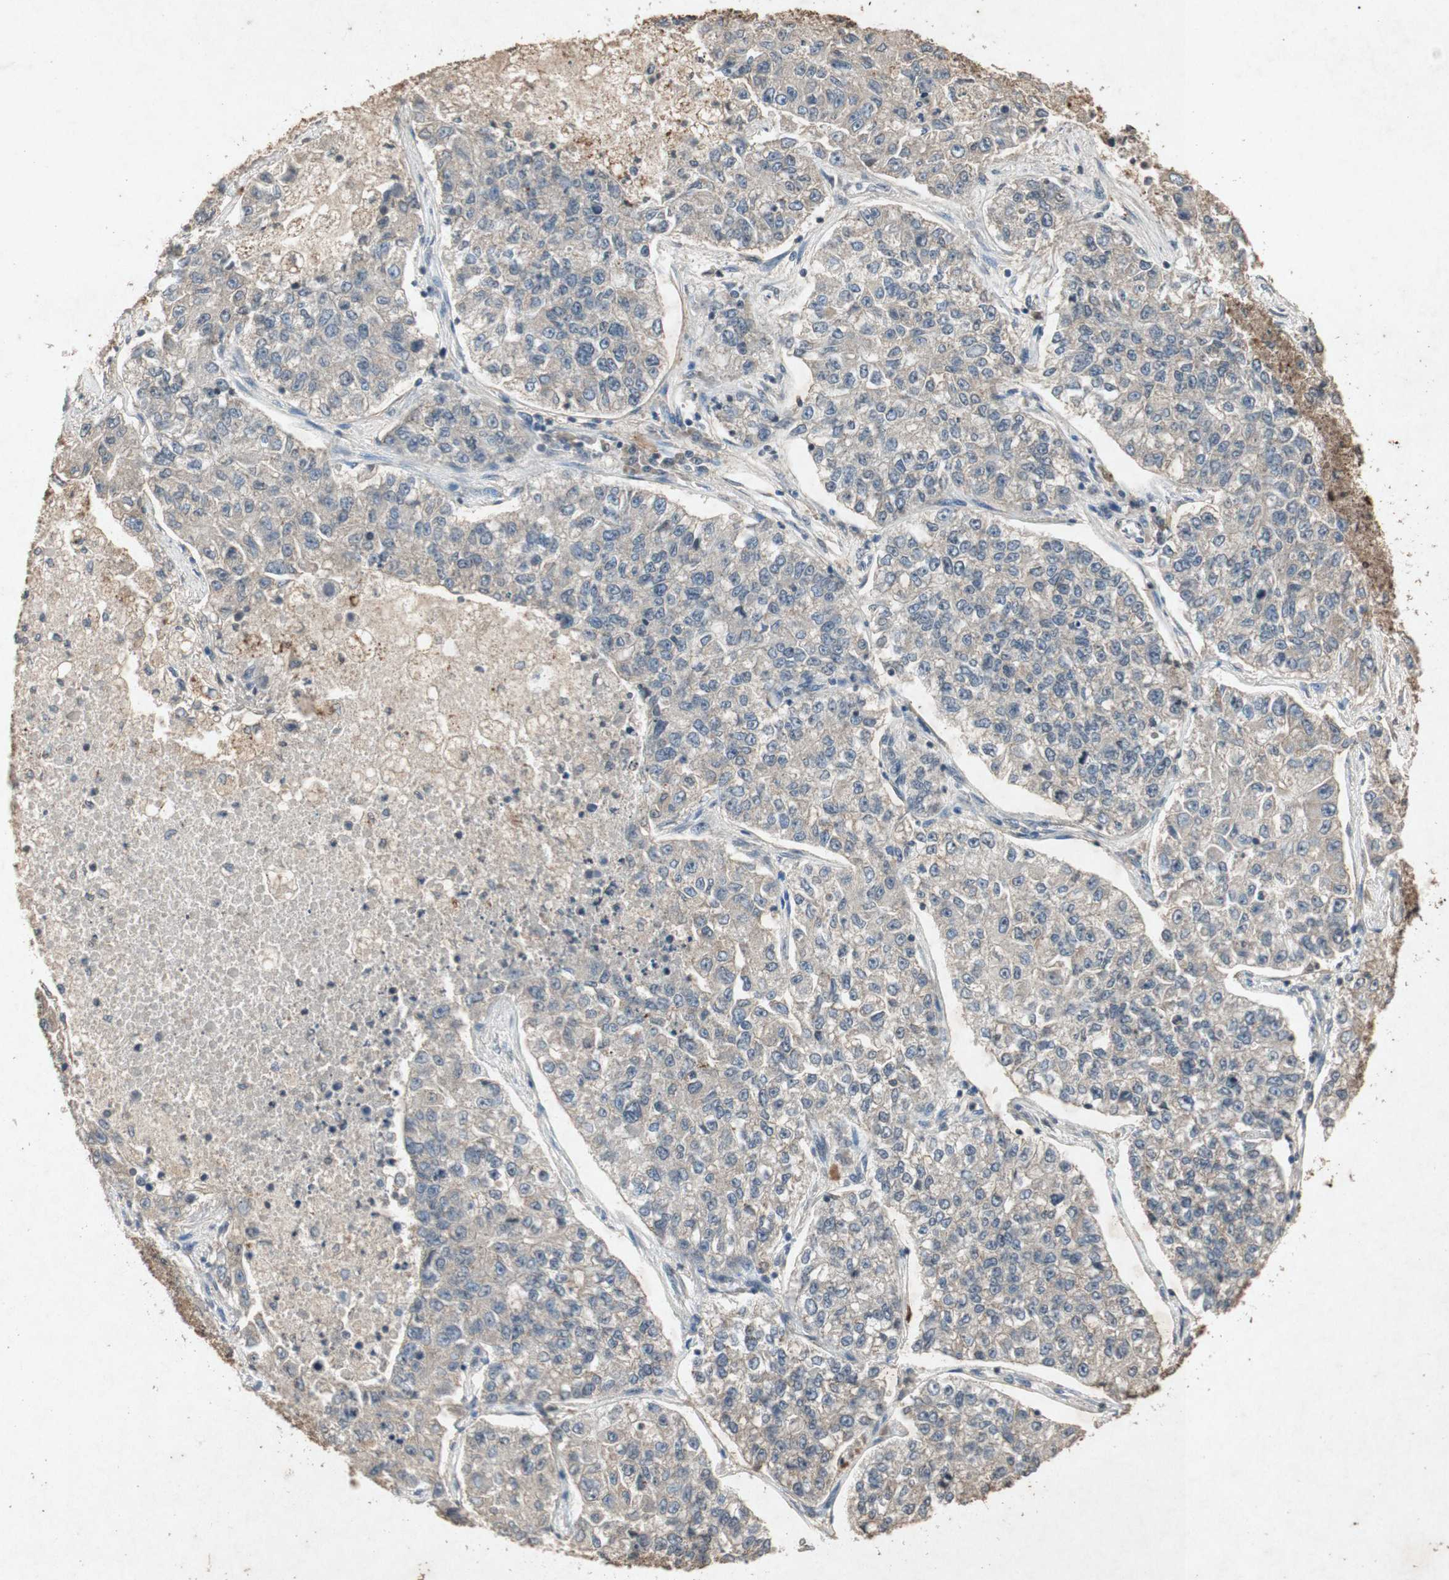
{"staining": {"intensity": "weak", "quantity": ">75%", "location": "cytoplasmic/membranous"}, "tissue": "lung cancer", "cell_type": "Tumor cells", "image_type": "cancer", "snomed": [{"axis": "morphology", "description": "Adenocarcinoma, NOS"}, {"axis": "topography", "description": "Lung"}], "caption": "High-magnification brightfield microscopy of lung adenocarcinoma stained with DAB (3,3'-diaminobenzidine) (brown) and counterstained with hematoxylin (blue). tumor cells exhibit weak cytoplasmic/membranous expression is seen in approximately>75% of cells.", "gene": "MSRB1", "patient": {"sex": "male", "age": 49}}